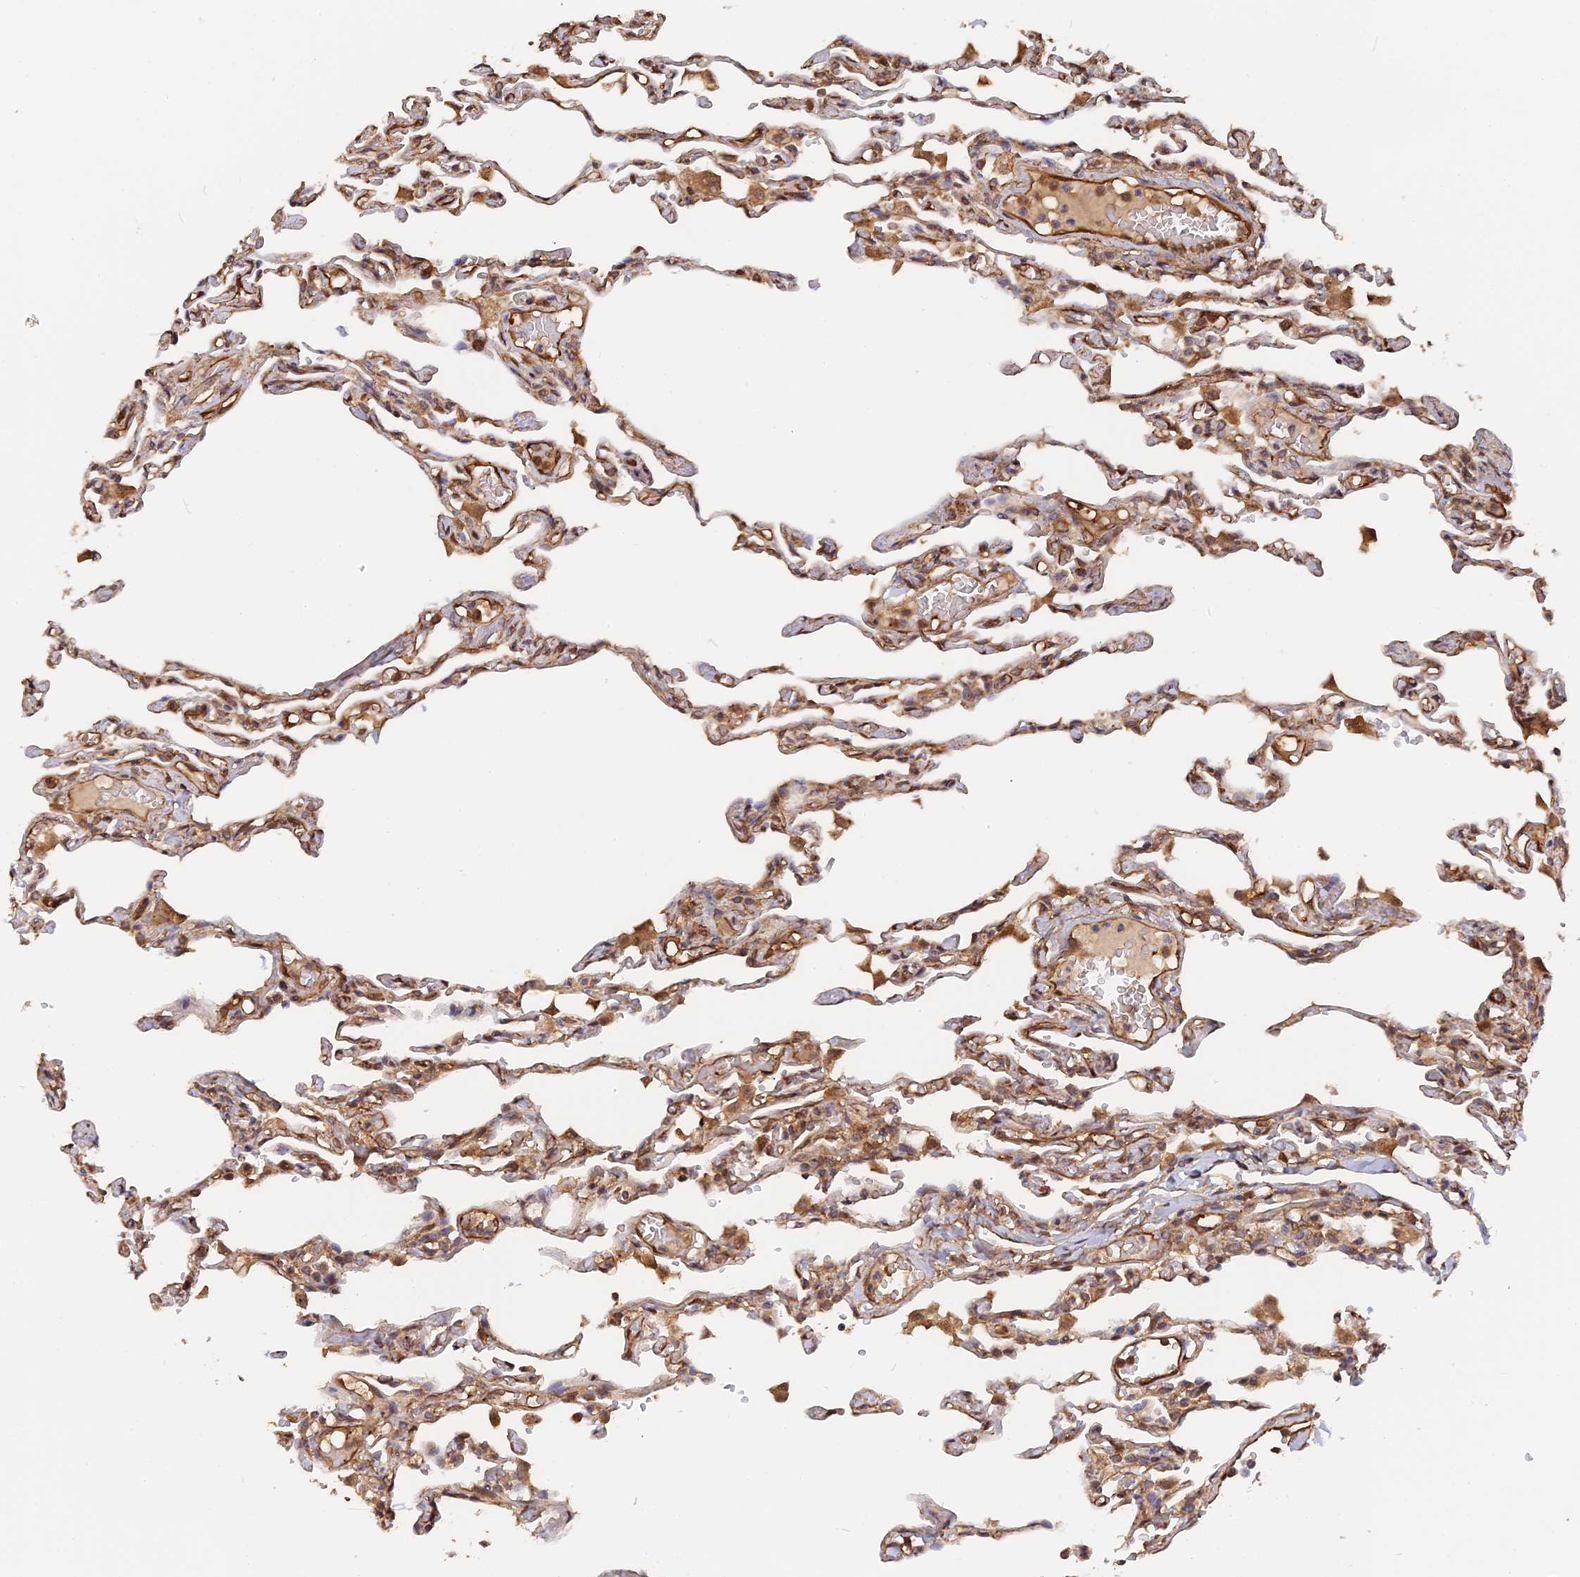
{"staining": {"intensity": "moderate", "quantity": "<25%", "location": "cytoplasmic/membranous"}, "tissue": "lung", "cell_type": "Alveolar cells", "image_type": "normal", "snomed": [{"axis": "morphology", "description": "Normal tissue, NOS"}, {"axis": "topography", "description": "Lung"}], "caption": "The photomicrograph displays immunohistochemical staining of unremarkable lung. There is moderate cytoplasmic/membranous staining is appreciated in about <25% of alveolar cells. (DAB (3,3'-diaminobenzidine) IHC, brown staining for protein, blue staining for nuclei).", "gene": "SAC3D1", "patient": {"sex": "male", "age": 21}}